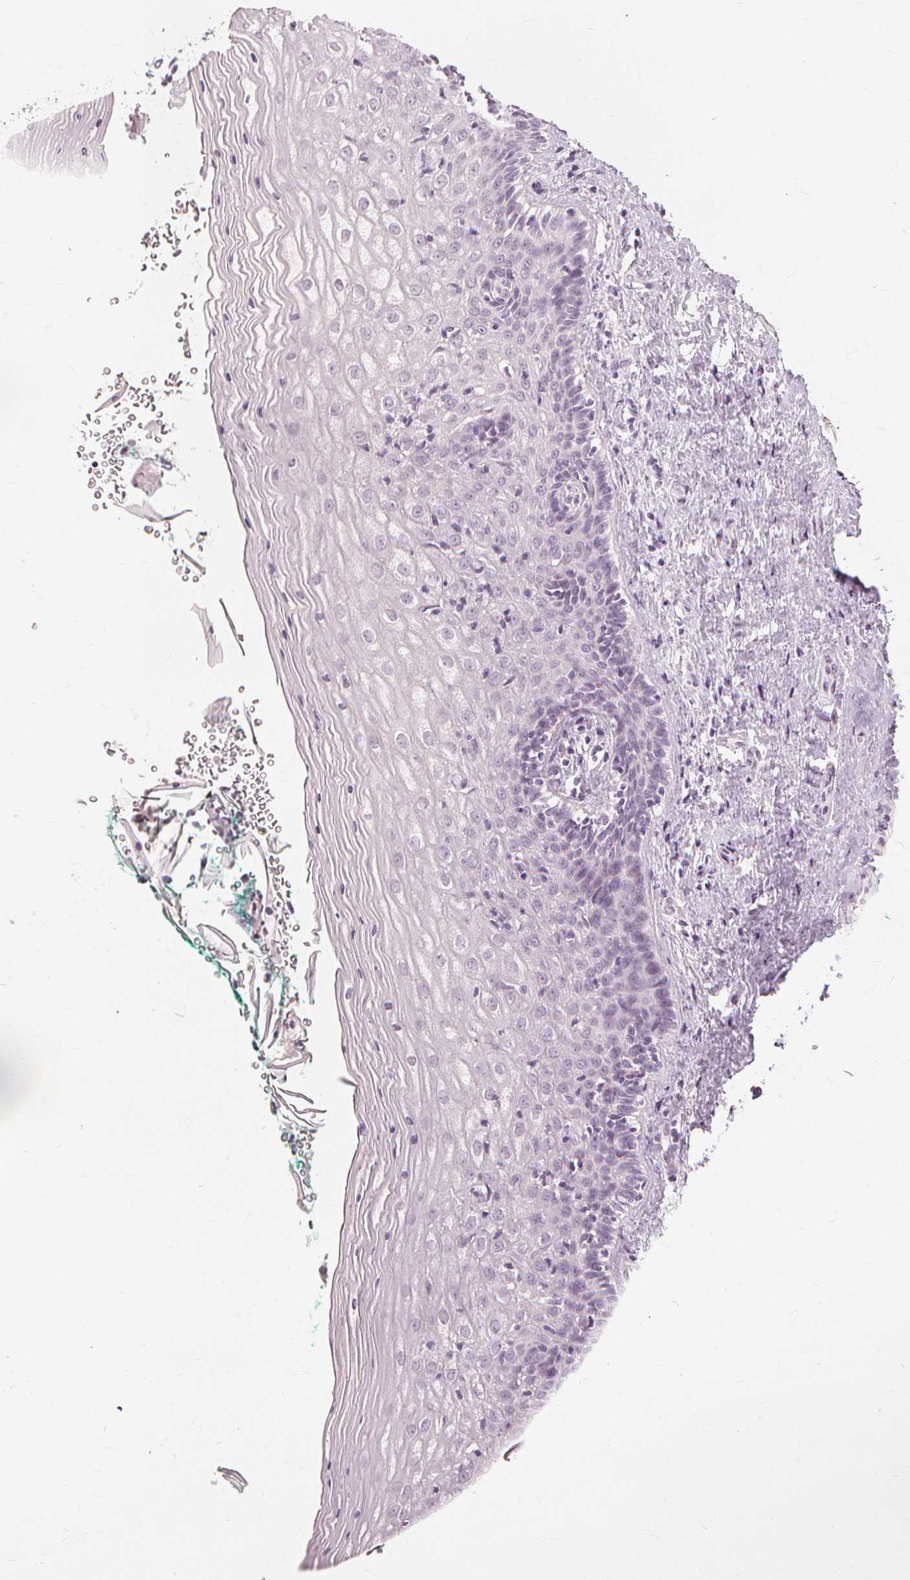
{"staining": {"intensity": "negative", "quantity": "none", "location": "none"}, "tissue": "vagina", "cell_type": "Squamous epithelial cells", "image_type": "normal", "snomed": [{"axis": "morphology", "description": "Normal tissue, NOS"}, {"axis": "topography", "description": "Vagina"}], "caption": "Immunohistochemistry of benign vagina shows no expression in squamous epithelial cells. (Immunohistochemistry, brightfield microscopy, high magnification).", "gene": "SFTPD", "patient": {"sex": "female", "age": 45}}